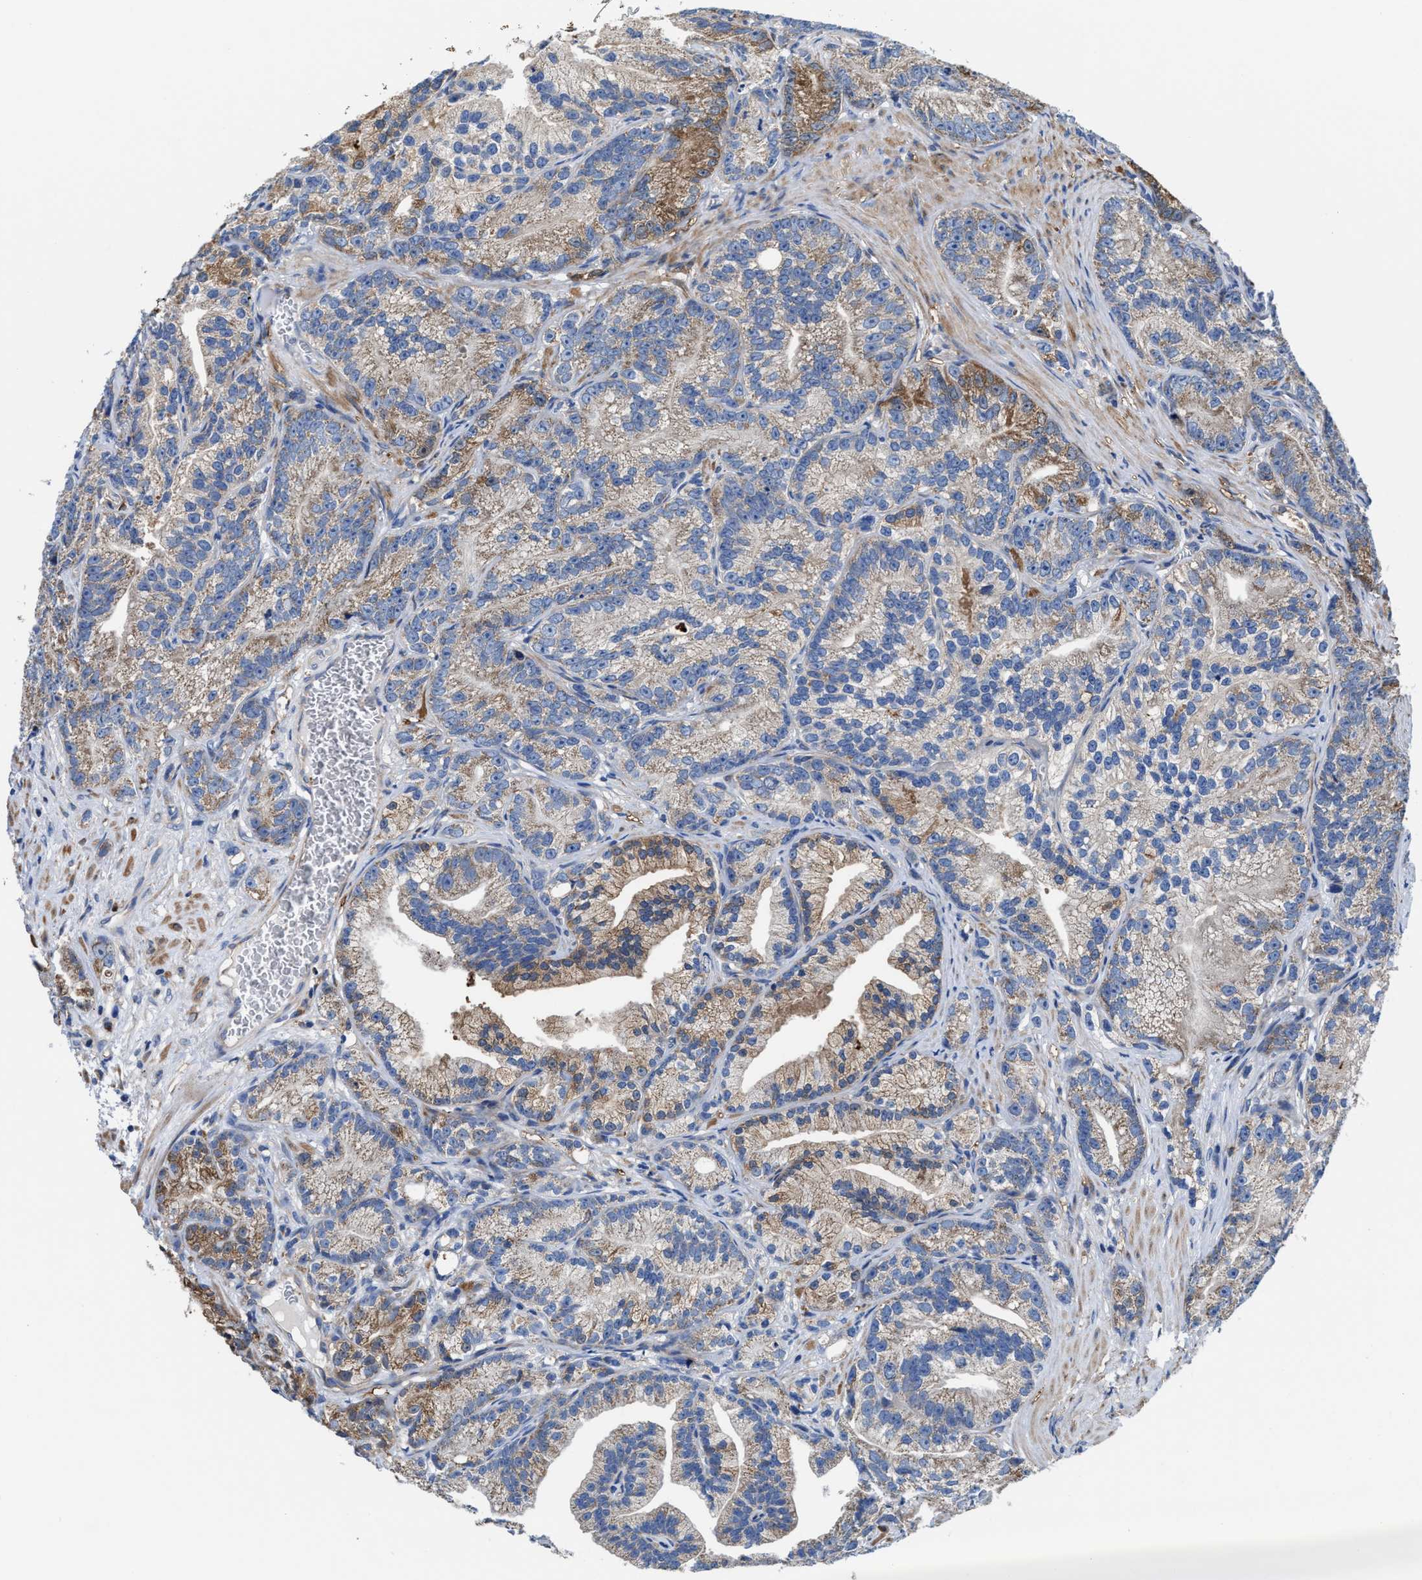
{"staining": {"intensity": "moderate", "quantity": "25%-75%", "location": "cytoplasmic/membranous"}, "tissue": "prostate cancer", "cell_type": "Tumor cells", "image_type": "cancer", "snomed": [{"axis": "morphology", "description": "Adenocarcinoma, Low grade"}, {"axis": "topography", "description": "Prostate"}], "caption": "Prostate cancer tissue displays moderate cytoplasmic/membranous staining in about 25%-75% of tumor cells The staining was performed using DAB (3,3'-diaminobenzidine) to visualize the protein expression in brown, while the nuclei were stained in blue with hematoxylin (Magnification: 20x).", "gene": "TMEM30A", "patient": {"sex": "male", "age": 89}}